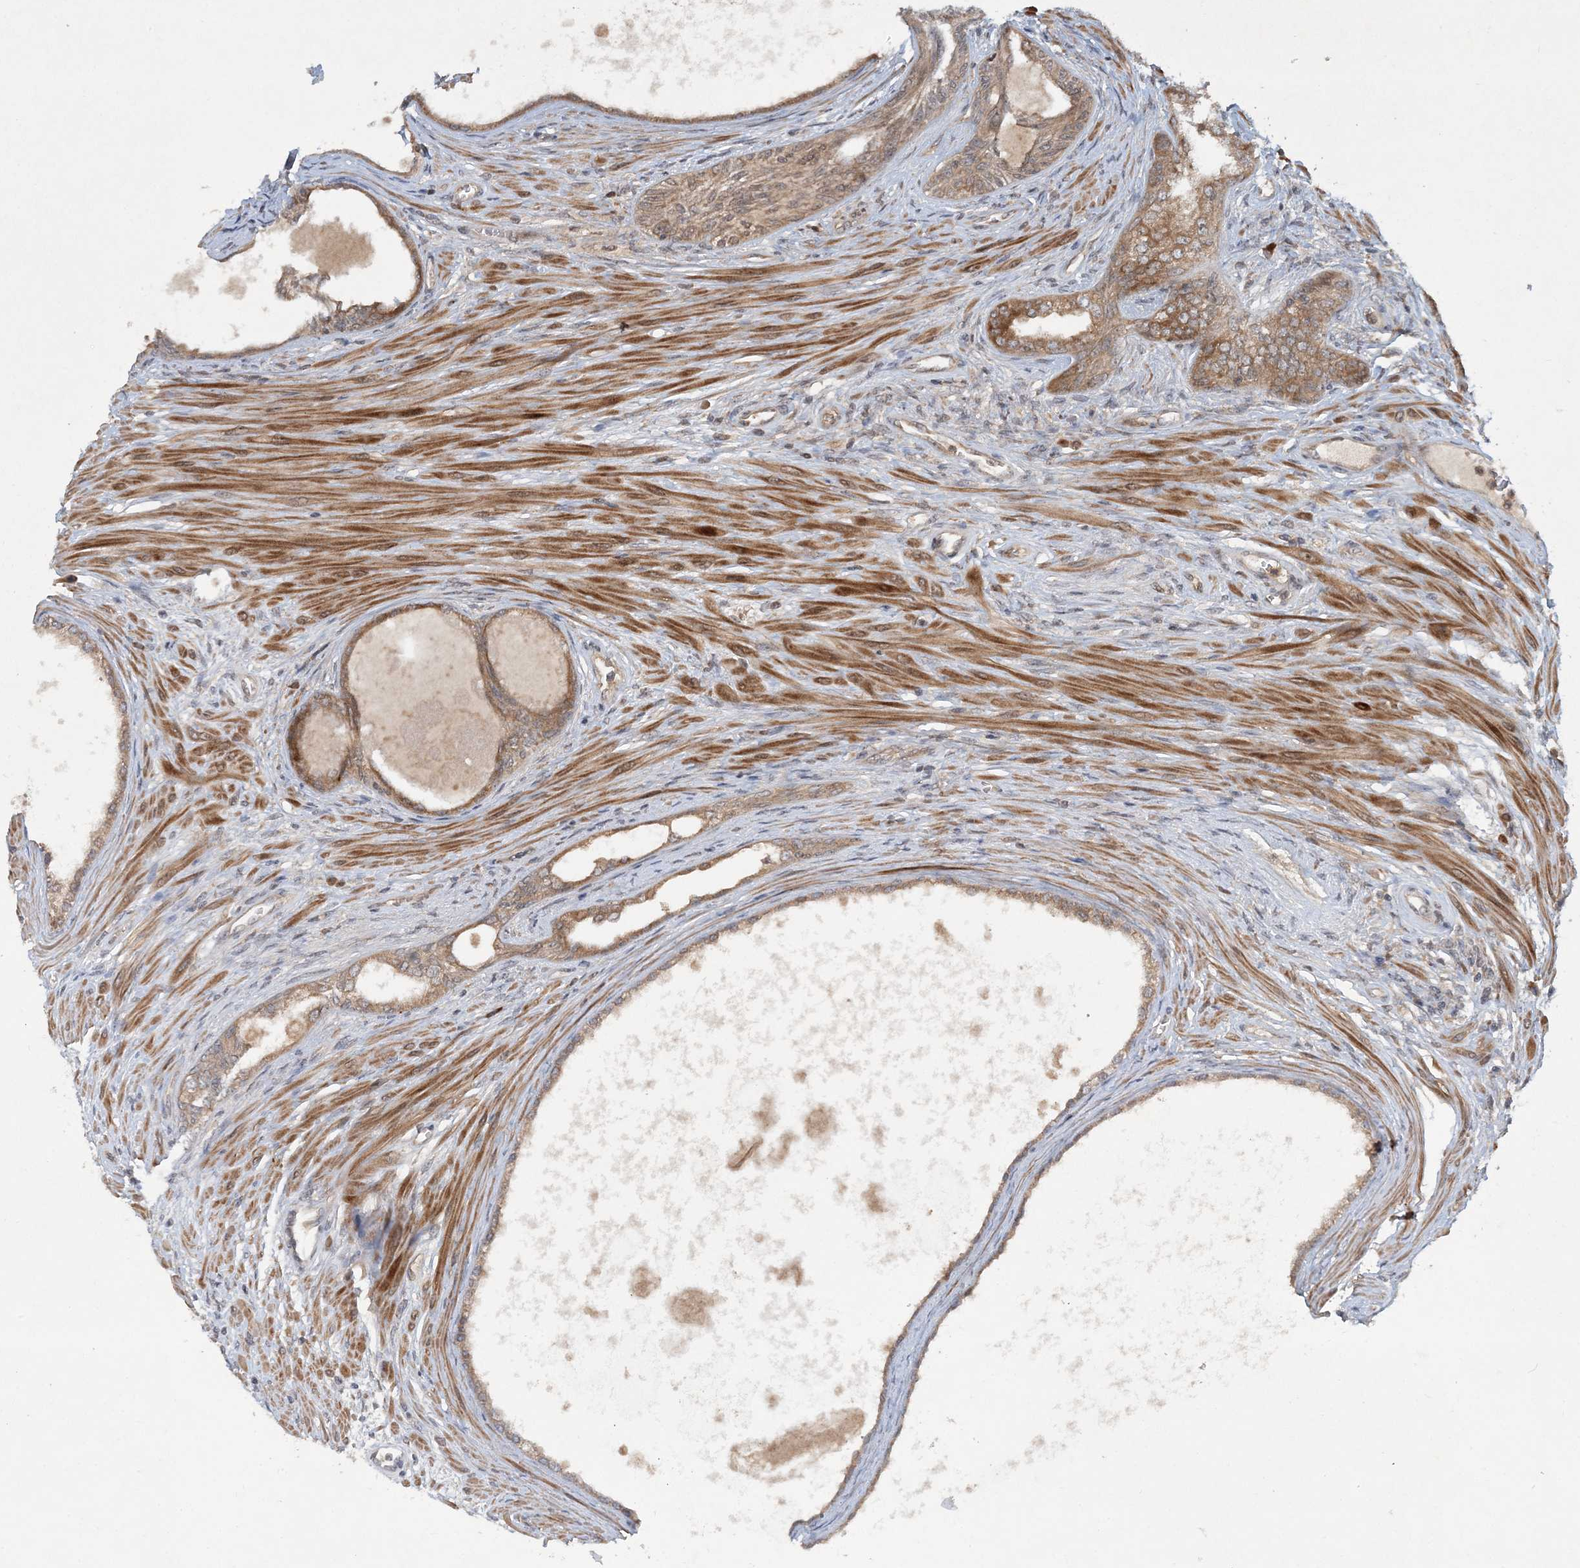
{"staining": {"intensity": "moderate", "quantity": ">75%", "location": "cytoplasmic/membranous"}, "tissue": "prostate cancer", "cell_type": "Tumor cells", "image_type": "cancer", "snomed": [{"axis": "morphology", "description": "Normal tissue, NOS"}, {"axis": "morphology", "description": "Adenocarcinoma, Low grade"}, {"axis": "topography", "description": "Prostate"}, {"axis": "topography", "description": "Peripheral nerve tissue"}], "caption": "Tumor cells reveal medium levels of moderate cytoplasmic/membranous expression in about >75% of cells in prostate cancer.", "gene": "UBR3", "patient": {"sex": "male", "age": 71}}